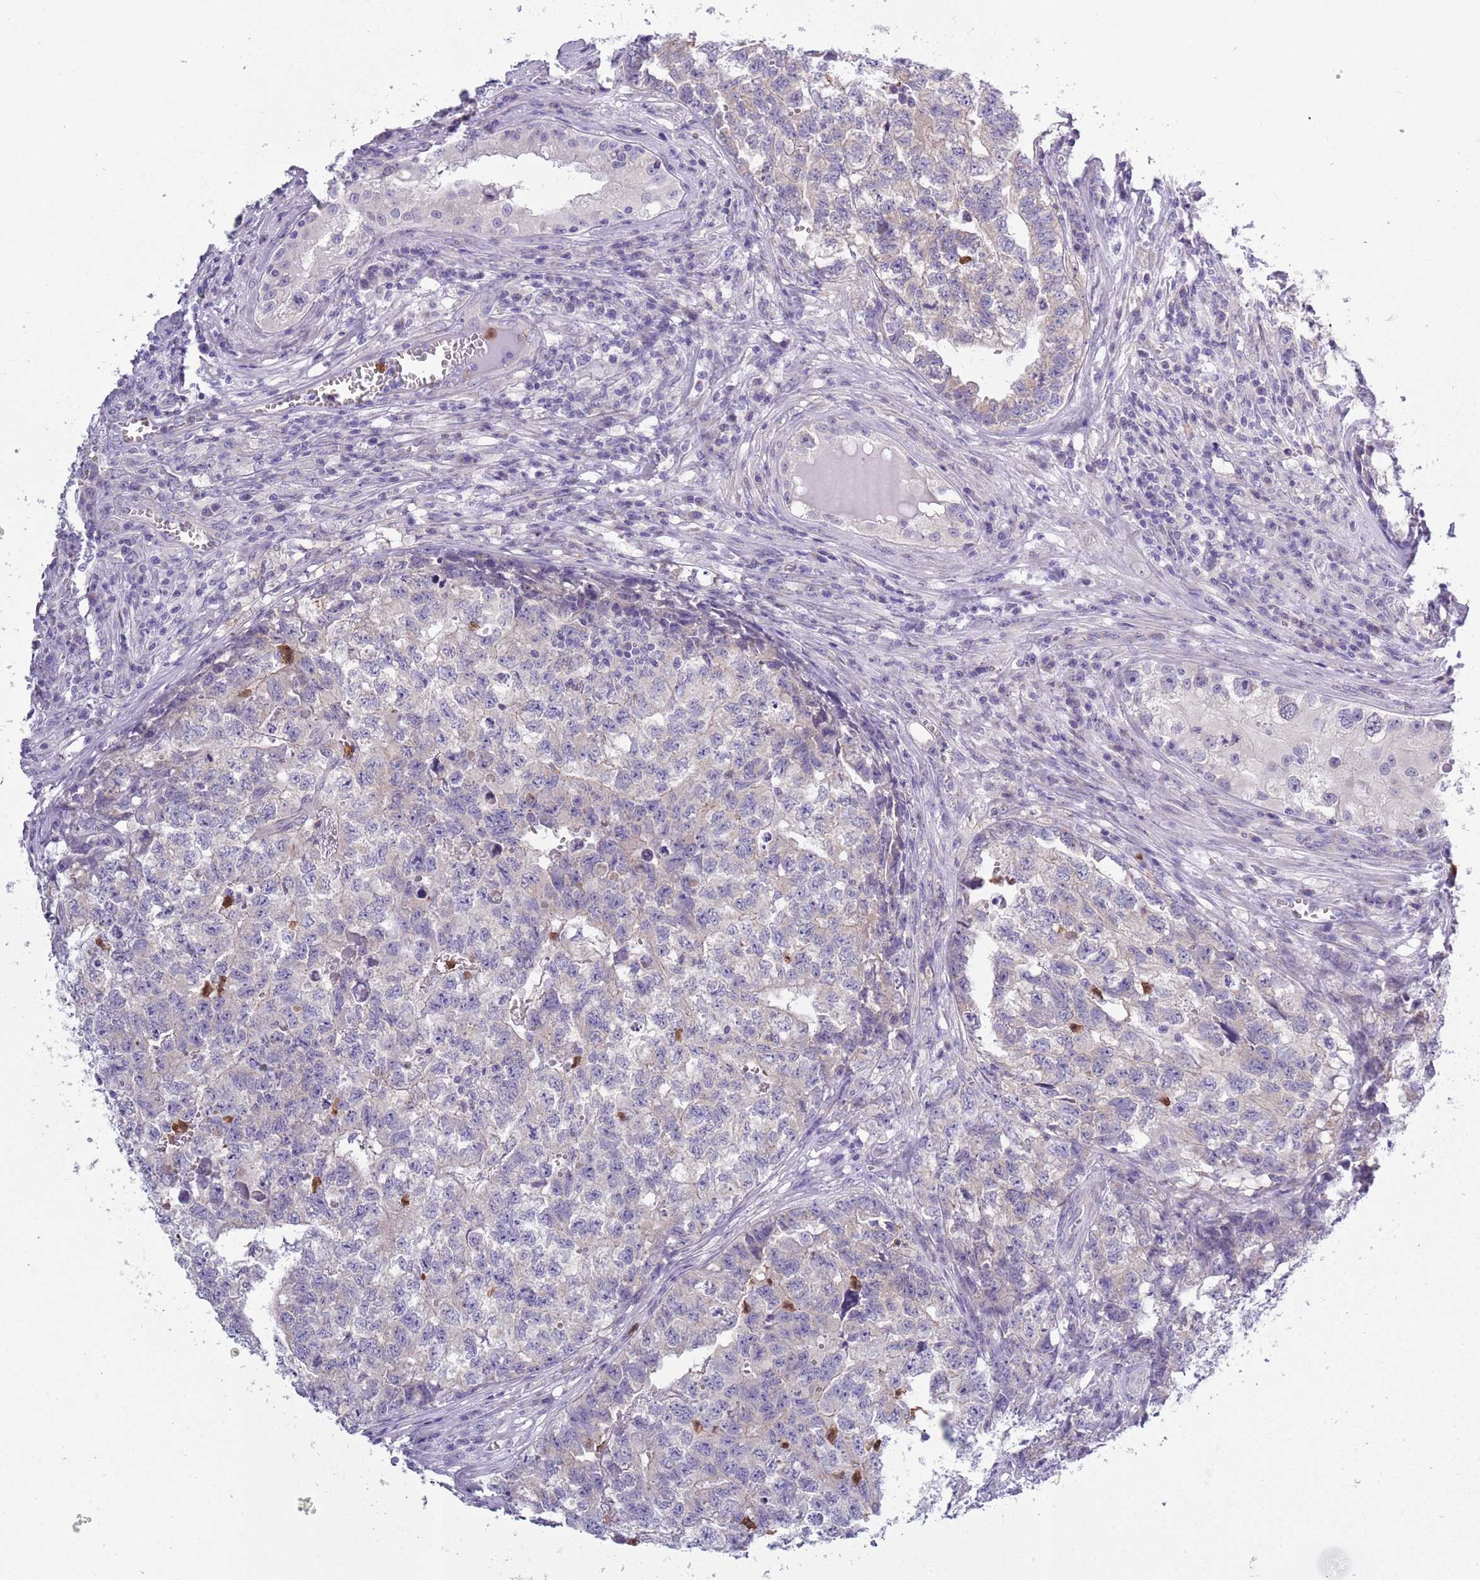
{"staining": {"intensity": "weak", "quantity": "<25%", "location": "cytoplasmic/membranous"}, "tissue": "testis cancer", "cell_type": "Tumor cells", "image_type": "cancer", "snomed": [{"axis": "morphology", "description": "Carcinoma, Embryonal, NOS"}, {"axis": "topography", "description": "Testis"}], "caption": "Protein analysis of testis embryonal carcinoma displays no significant positivity in tumor cells.", "gene": "ZFP2", "patient": {"sex": "male", "age": 31}}